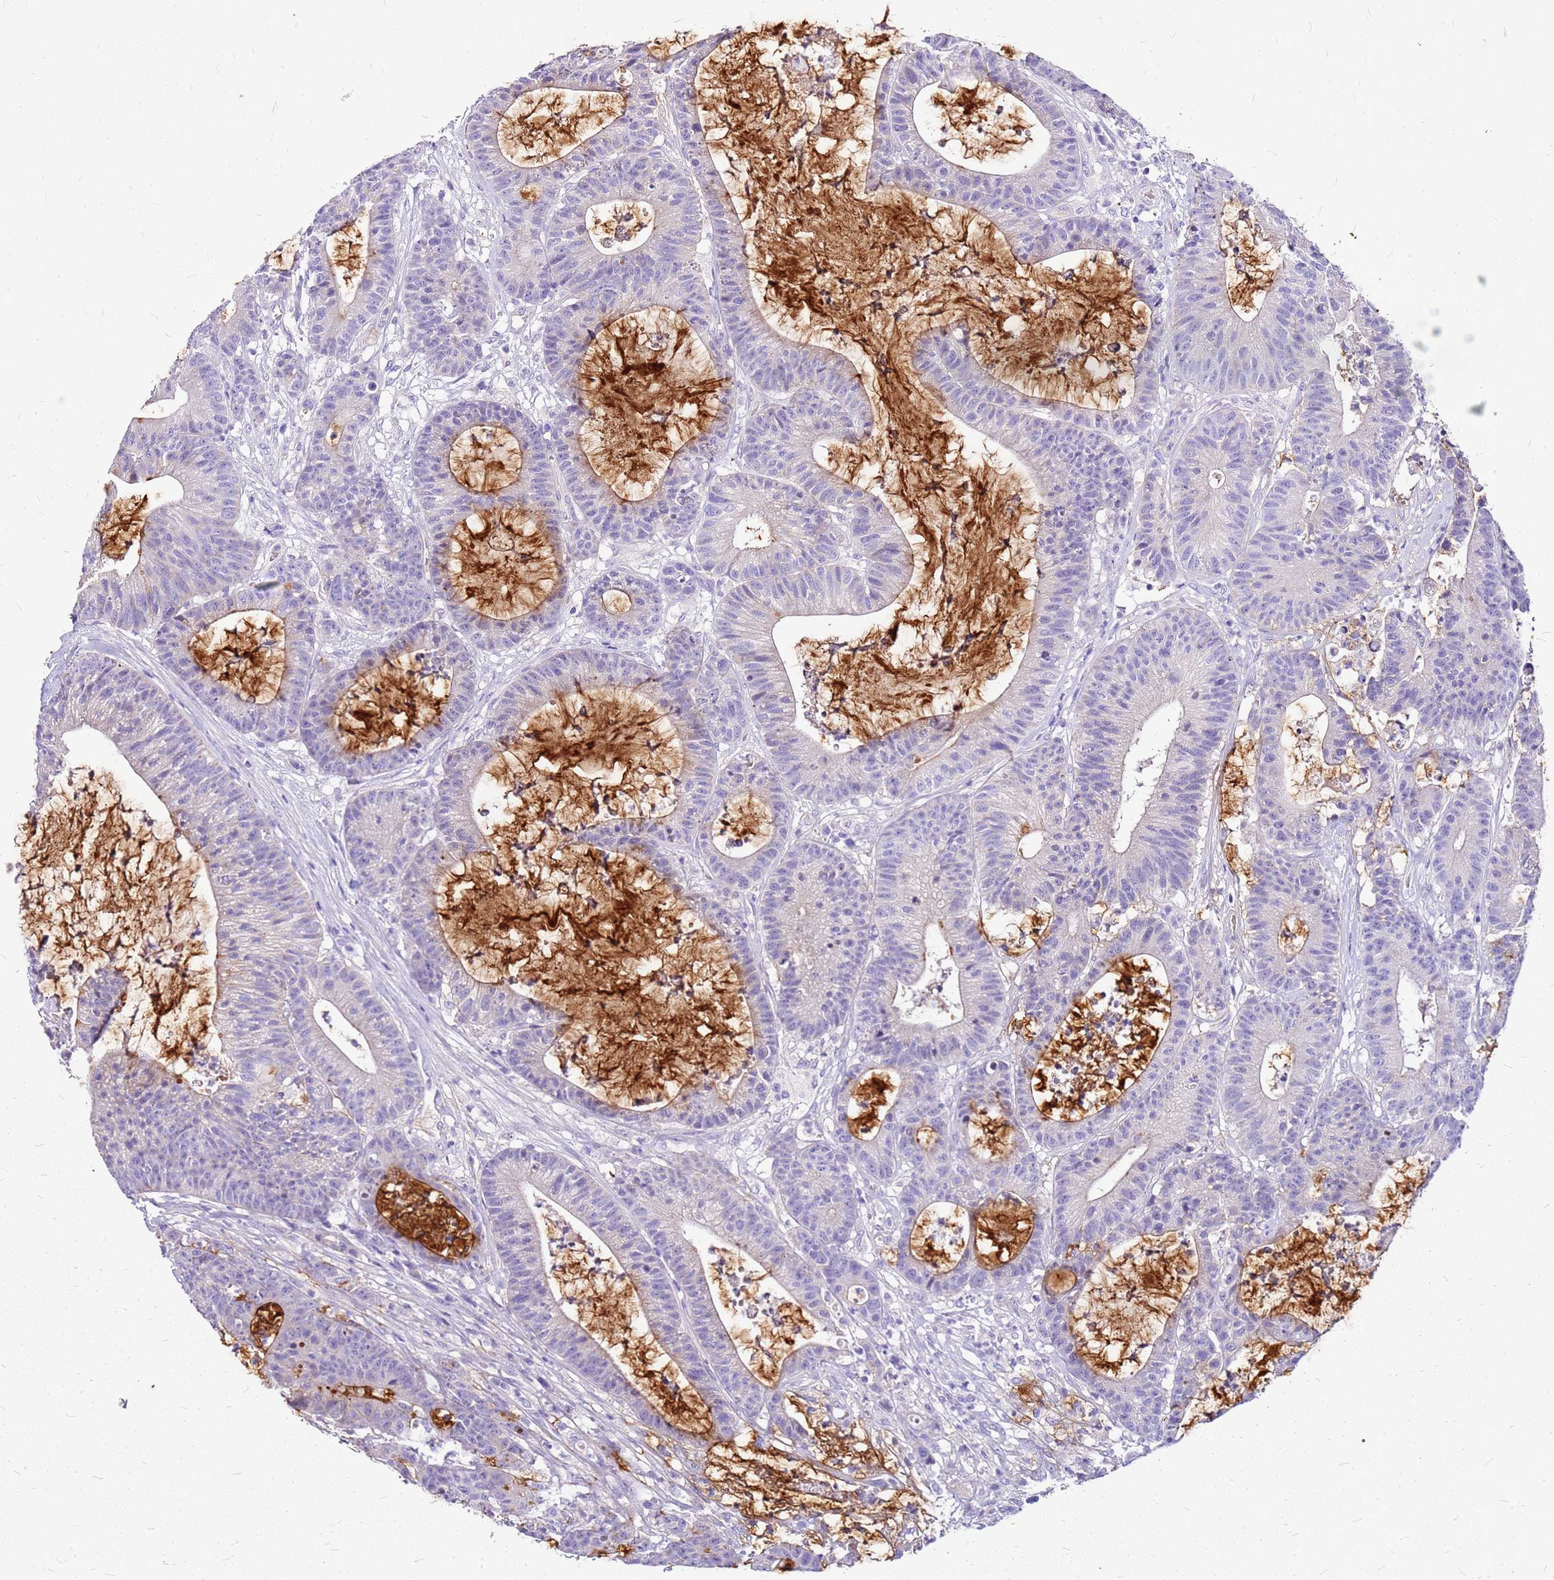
{"staining": {"intensity": "negative", "quantity": "none", "location": "none"}, "tissue": "colorectal cancer", "cell_type": "Tumor cells", "image_type": "cancer", "snomed": [{"axis": "morphology", "description": "Adenocarcinoma, NOS"}, {"axis": "topography", "description": "Colon"}], "caption": "Immunohistochemical staining of human colorectal cancer (adenocarcinoma) demonstrates no significant expression in tumor cells.", "gene": "DCDC2B", "patient": {"sex": "female", "age": 84}}